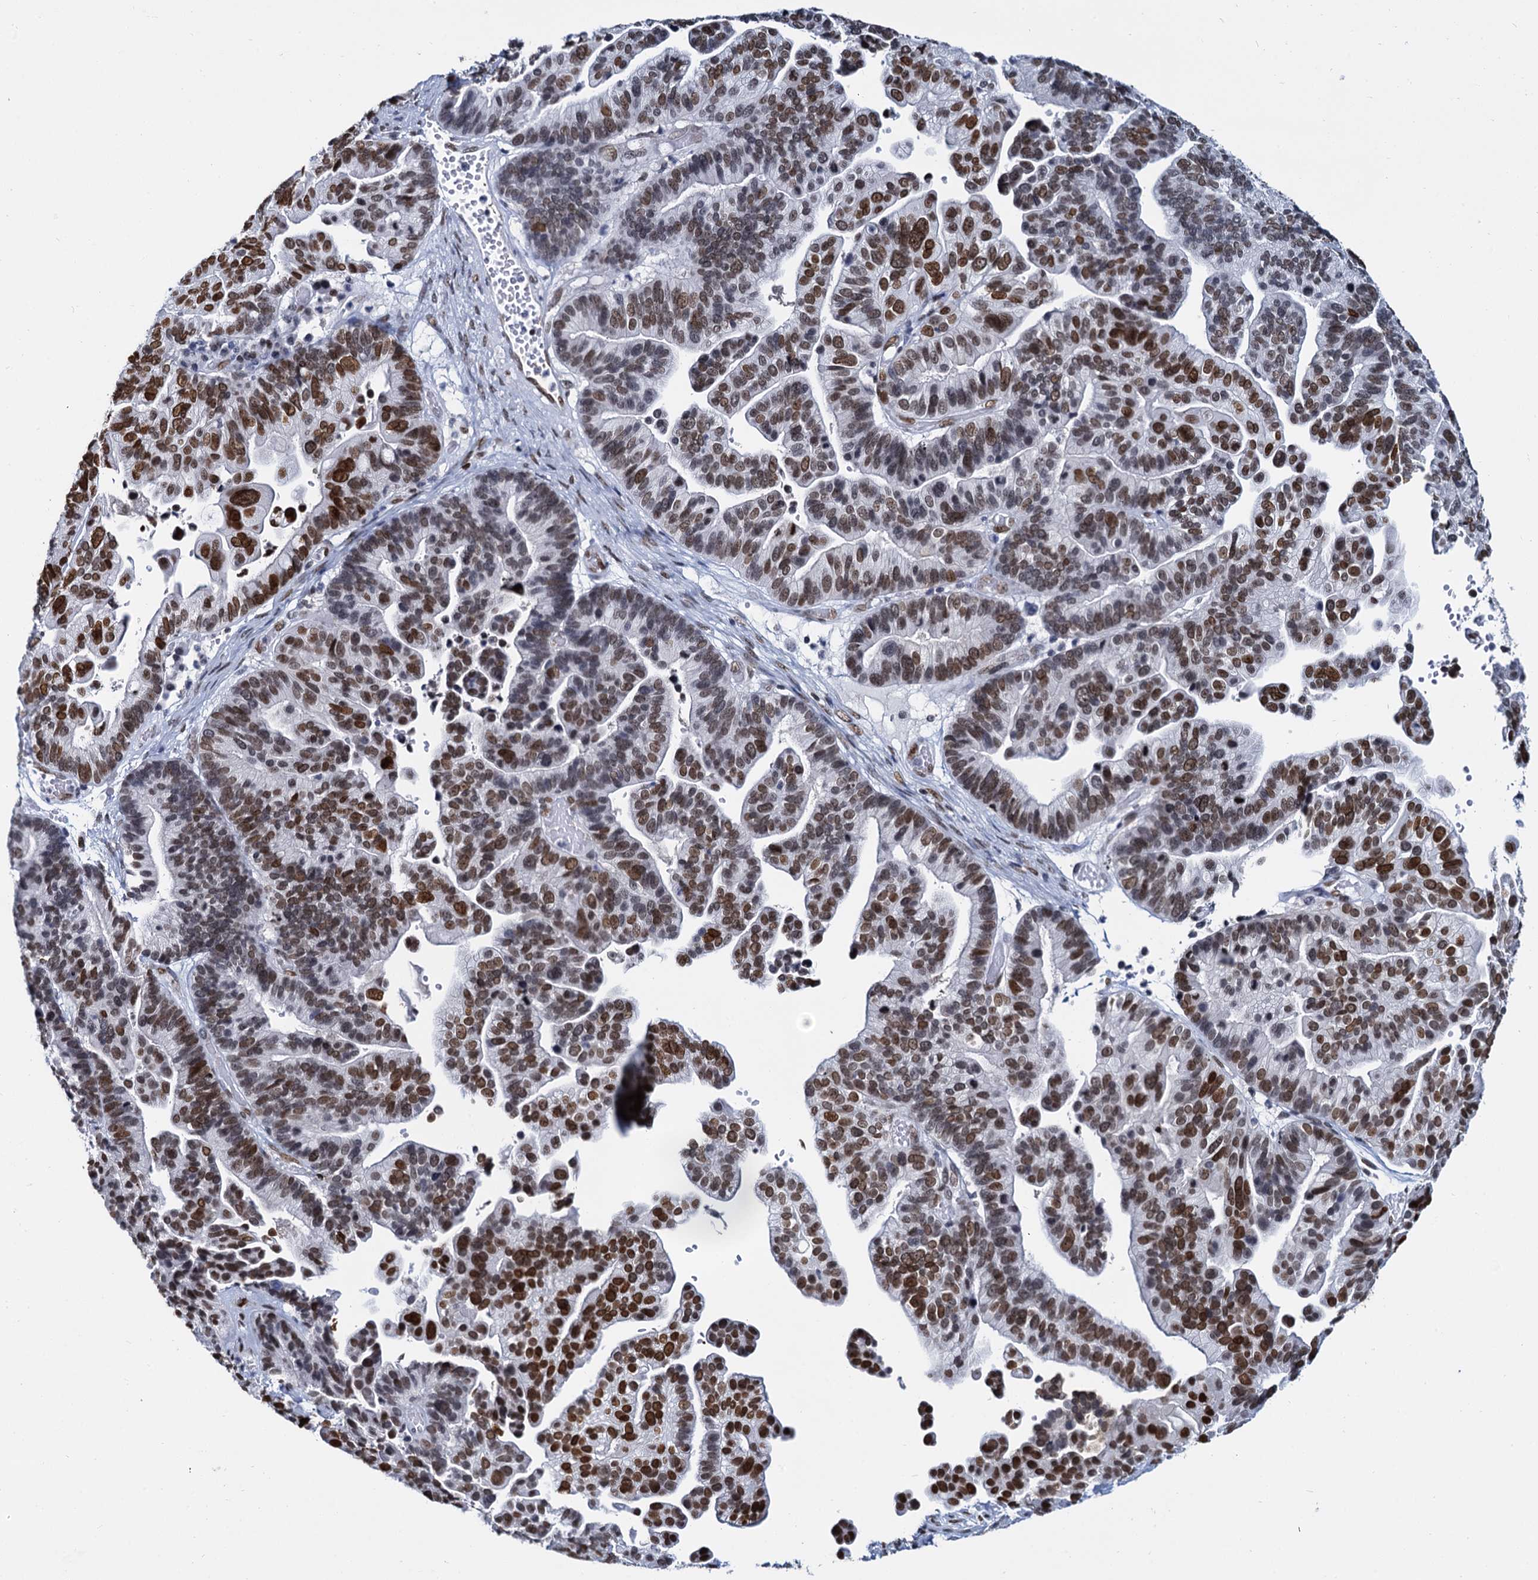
{"staining": {"intensity": "strong", "quantity": "25%-75%", "location": "nuclear"}, "tissue": "ovarian cancer", "cell_type": "Tumor cells", "image_type": "cancer", "snomed": [{"axis": "morphology", "description": "Cystadenocarcinoma, serous, NOS"}, {"axis": "topography", "description": "Ovary"}], "caption": "Protein staining of ovarian serous cystadenocarcinoma tissue reveals strong nuclear expression in about 25%-75% of tumor cells.", "gene": "CMAS", "patient": {"sex": "female", "age": 56}}